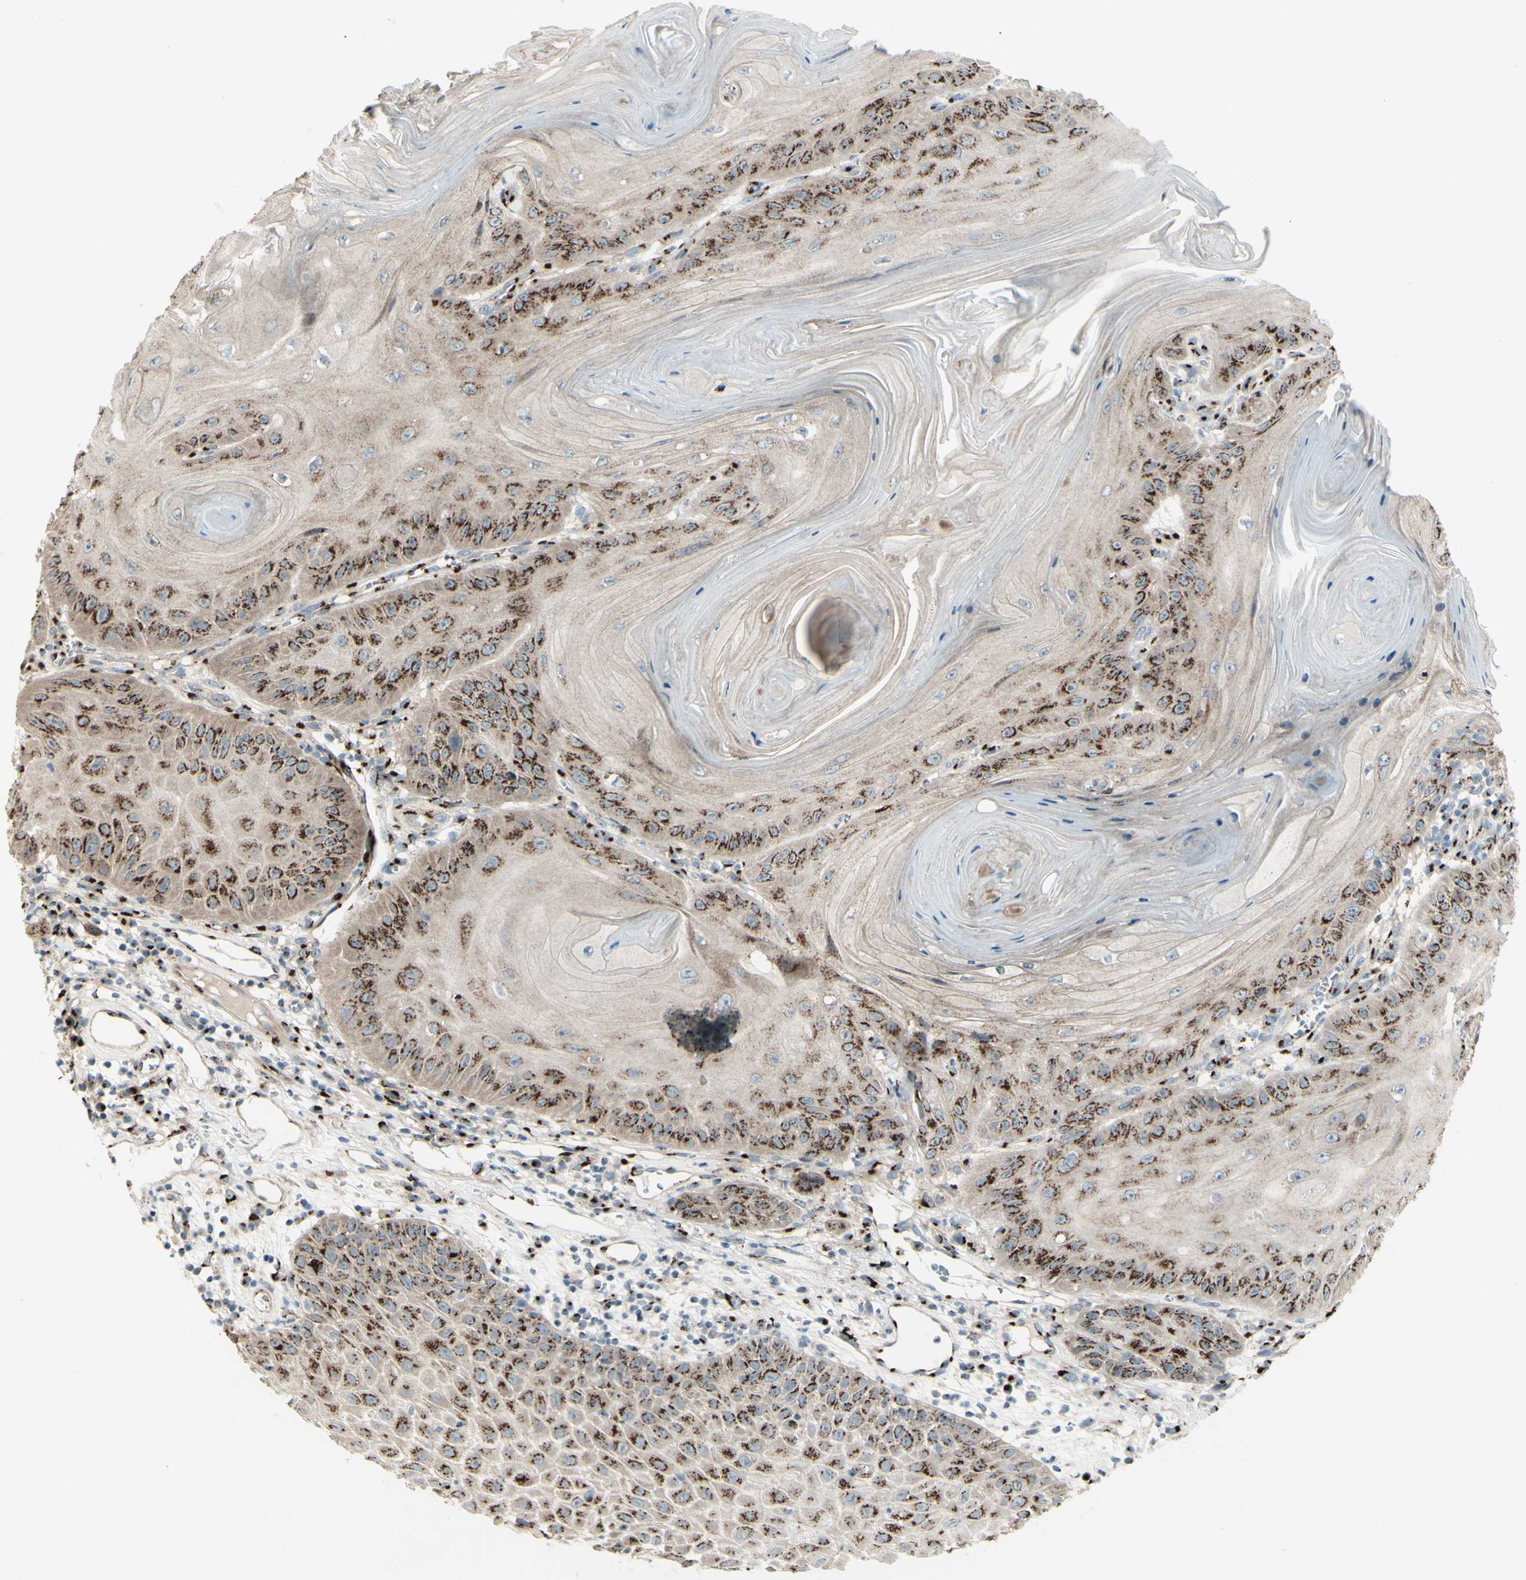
{"staining": {"intensity": "moderate", "quantity": ">75%", "location": "cytoplasmic/membranous"}, "tissue": "skin cancer", "cell_type": "Tumor cells", "image_type": "cancer", "snomed": [{"axis": "morphology", "description": "Squamous cell carcinoma, NOS"}, {"axis": "topography", "description": "Skin"}], "caption": "Immunohistochemical staining of skin squamous cell carcinoma demonstrates moderate cytoplasmic/membranous protein staining in about >75% of tumor cells.", "gene": "BPNT2", "patient": {"sex": "female", "age": 78}}